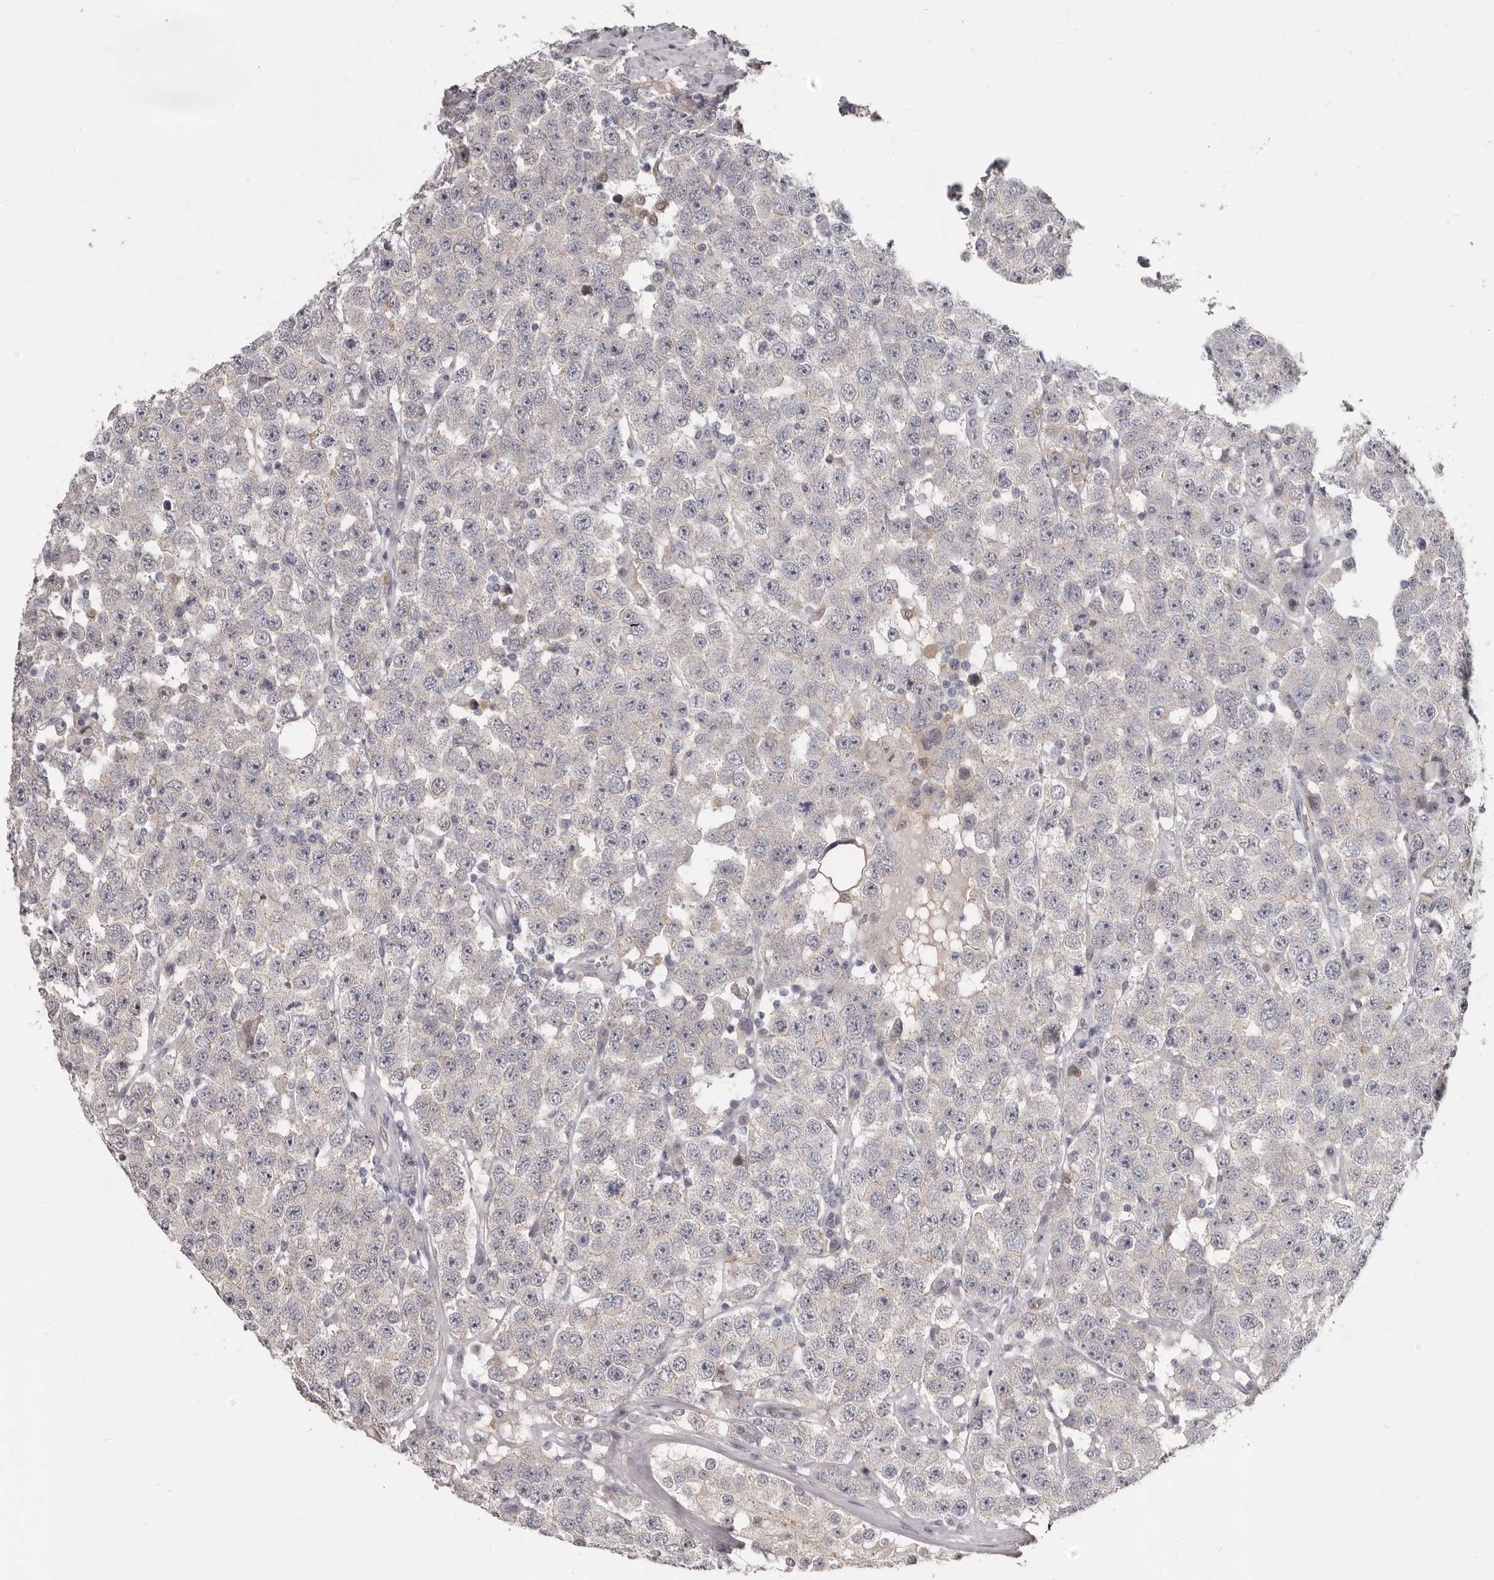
{"staining": {"intensity": "negative", "quantity": "none", "location": "none"}, "tissue": "testis cancer", "cell_type": "Tumor cells", "image_type": "cancer", "snomed": [{"axis": "morphology", "description": "Seminoma, NOS"}, {"axis": "topography", "description": "Testis"}], "caption": "There is no significant positivity in tumor cells of testis cancer (seminoma).", "gene": "GPR157", "patient": {"sex": "male", "age": 28}}